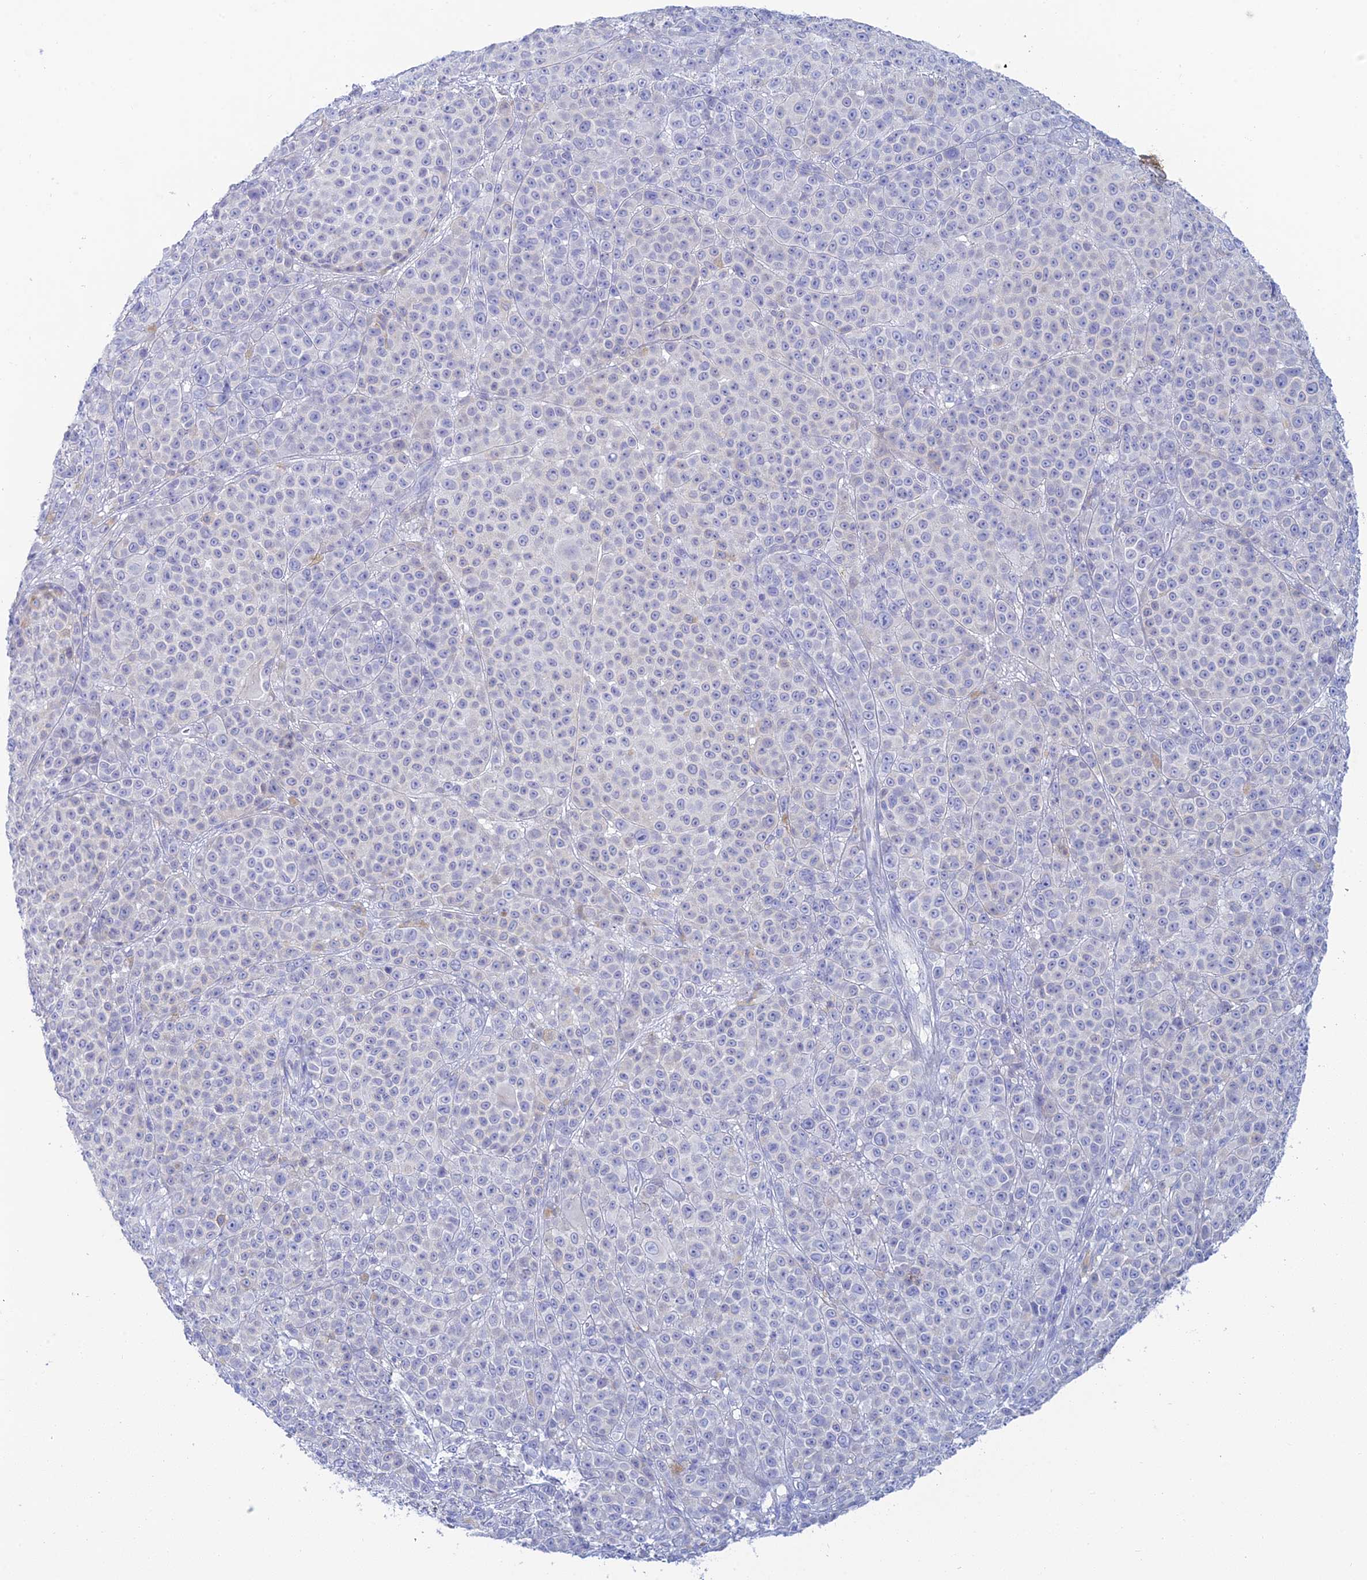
{"staining": {"intensity": "negative", "quantity": "none", "location": "none"}, "tissue": "melanoma", "cell_type": "Tumor cells", "image_type": "cancer", "snomed": [{"axis": "morphology", "description": "Malignant melanoma, NOS"}, {"axis": "topography", "description": "Skin"}], "caption": "There is no significant expression in tumor cells of melanoma.", "gene": "CEP152", "patient": {"sex": "female", "age": 94}}